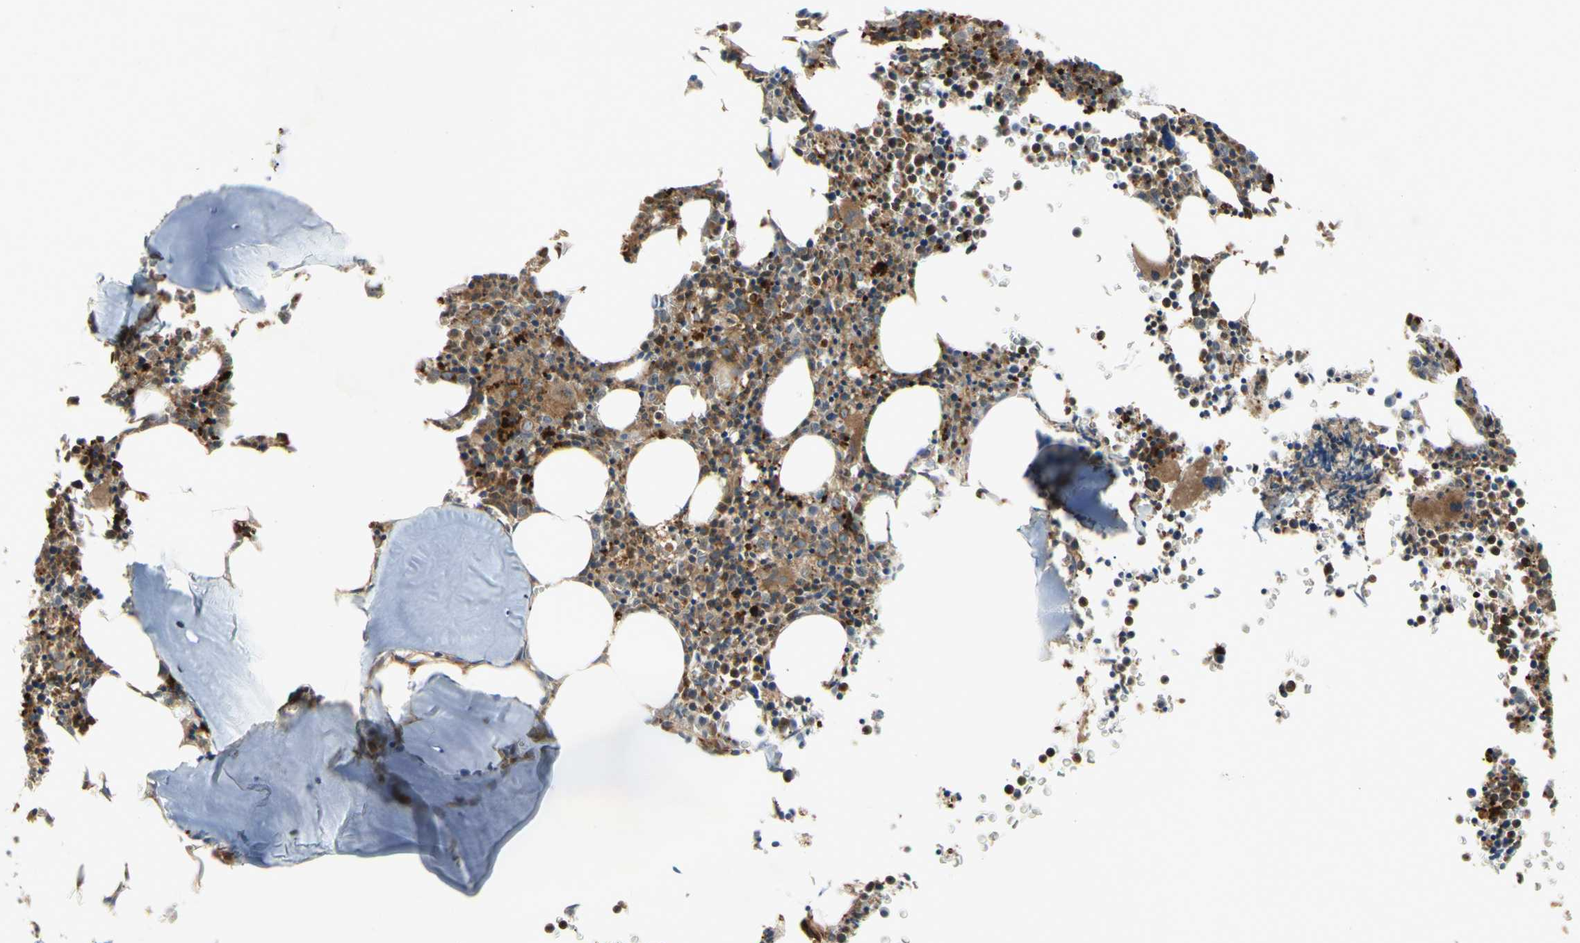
{"staining": {"intensity": "strong", "quantity": "25%-75%", "location": "cytoplasmic/membranous"}, "tissue": "bone marrow", "cell_type": "Hematopoietic cells", "image_type": "normal", "snomed": [{"axis": "morphology", "description": "Normal tissue, NOS"}, {"axis": "morphology", "description": "Inflammation, NOS"}, {"axis": "topography", "description": "Bone marrow"}], "caption": "A high amount of strong cytoplasmic/membranous staining is identified in approximately 25%-75% of hematopoietic cells in unremarkable bone marrow. (DAB = brown stain, brightfield microscopy at high magnification).", "gene": "TUBG2", "patient": {"sex": "female", "age": 61}}